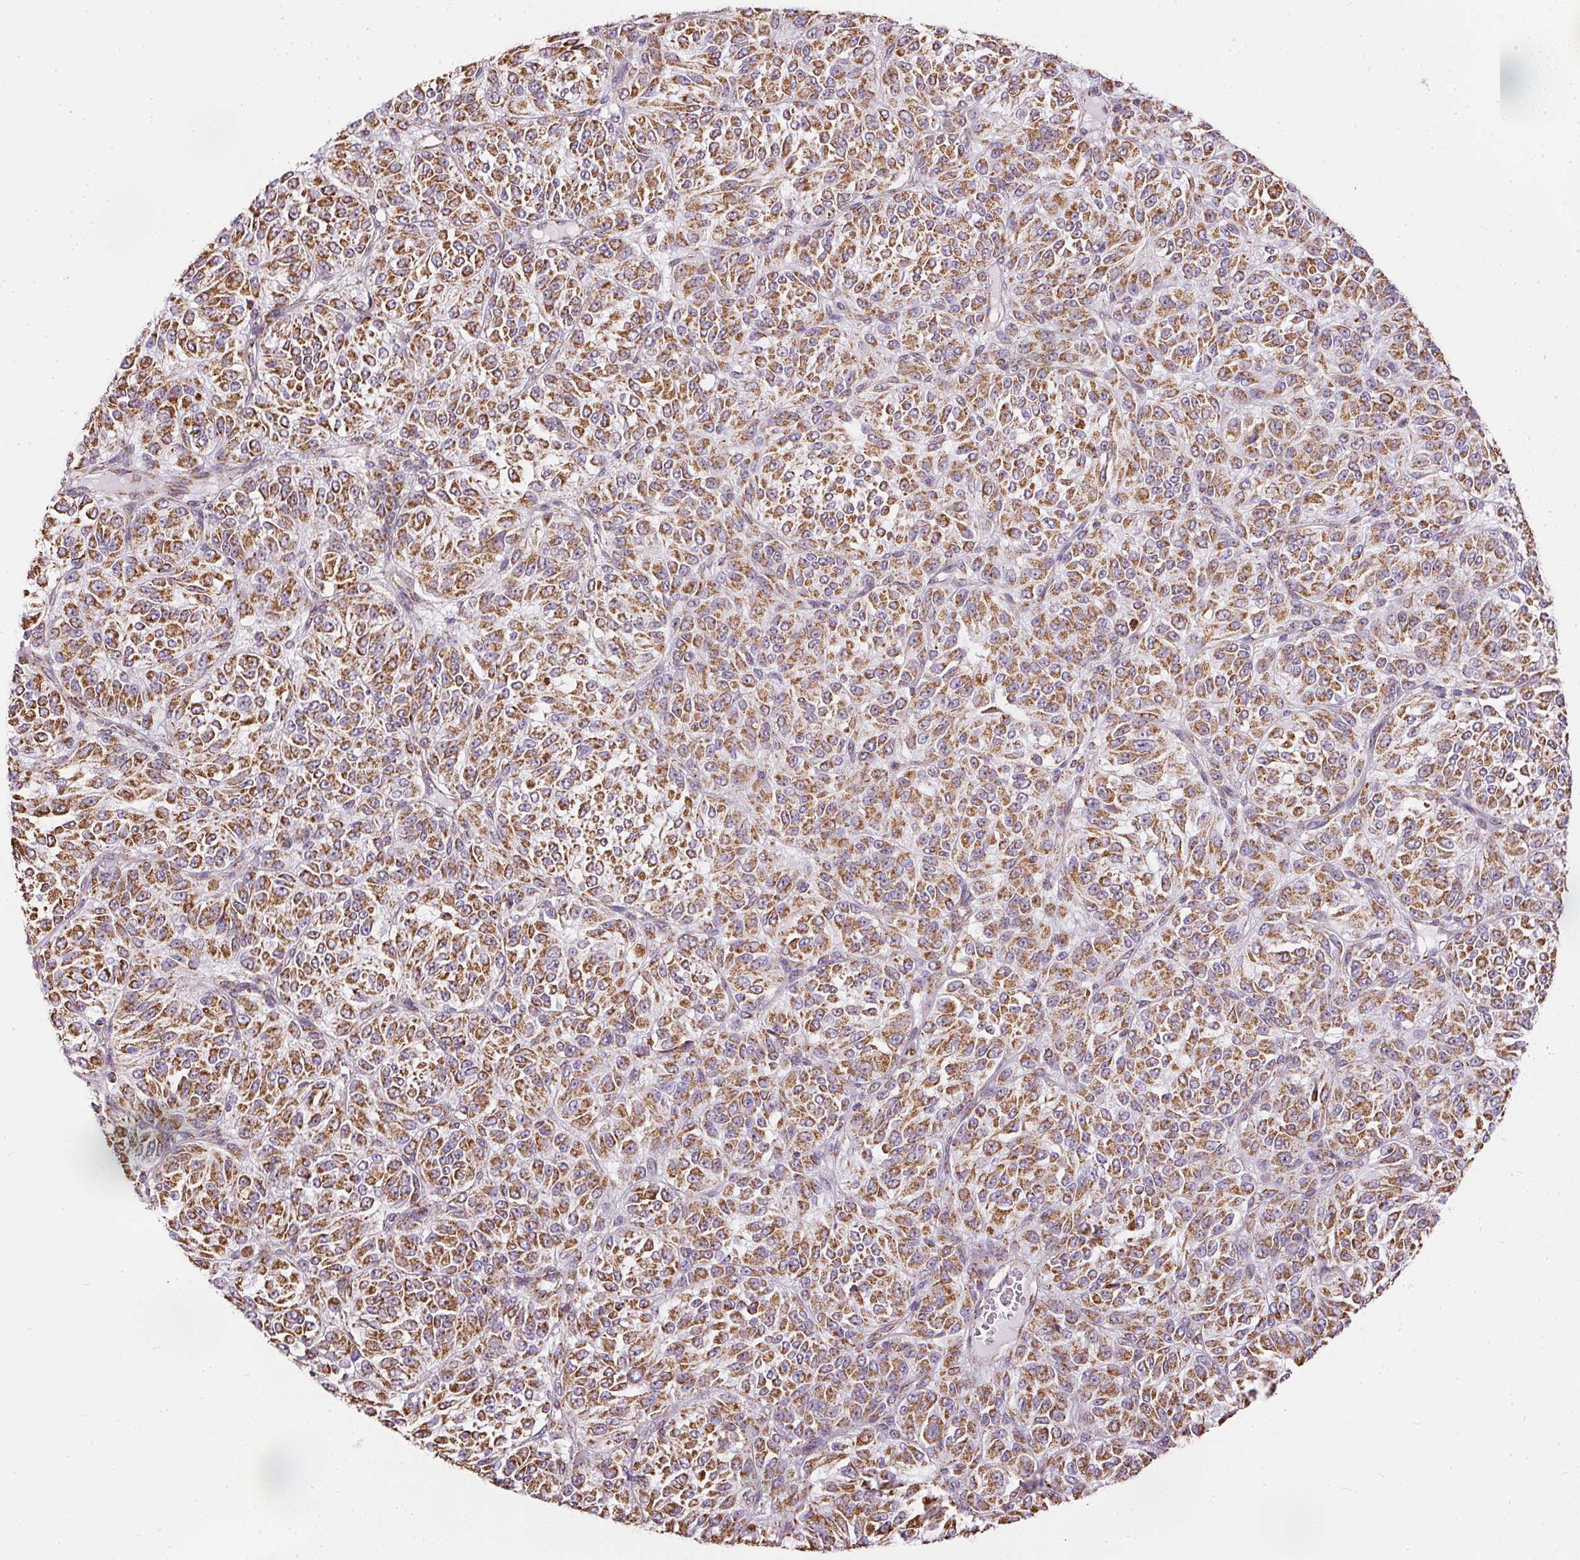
{"staining": {"intensity": "strong", "quantity": ">75%", "location": "cytoplasmic/membranous"}, "tissue": "melanoma", "cell_type": "Tumor cells", "image_type": "cancer", "snomed": [{"axis": "morphology", "description": "Malignant melanoma, Metastatic site"}, {"axis": "topography", "description": "Brain"}], "caption": "Melanoma was stained to show a protein in brown. There is high levels of strong cytoplasmic/membranous positivity in approximately >75% of tumor cells. The staining is performed using DAB (3,3'-diaminobenzidine) brown chromogen to label protein expression. The nuclei are counter-stained blue using hematoxylin.", "gene": "MAPK11", "patient": {"sex": "female", "age": 56}}